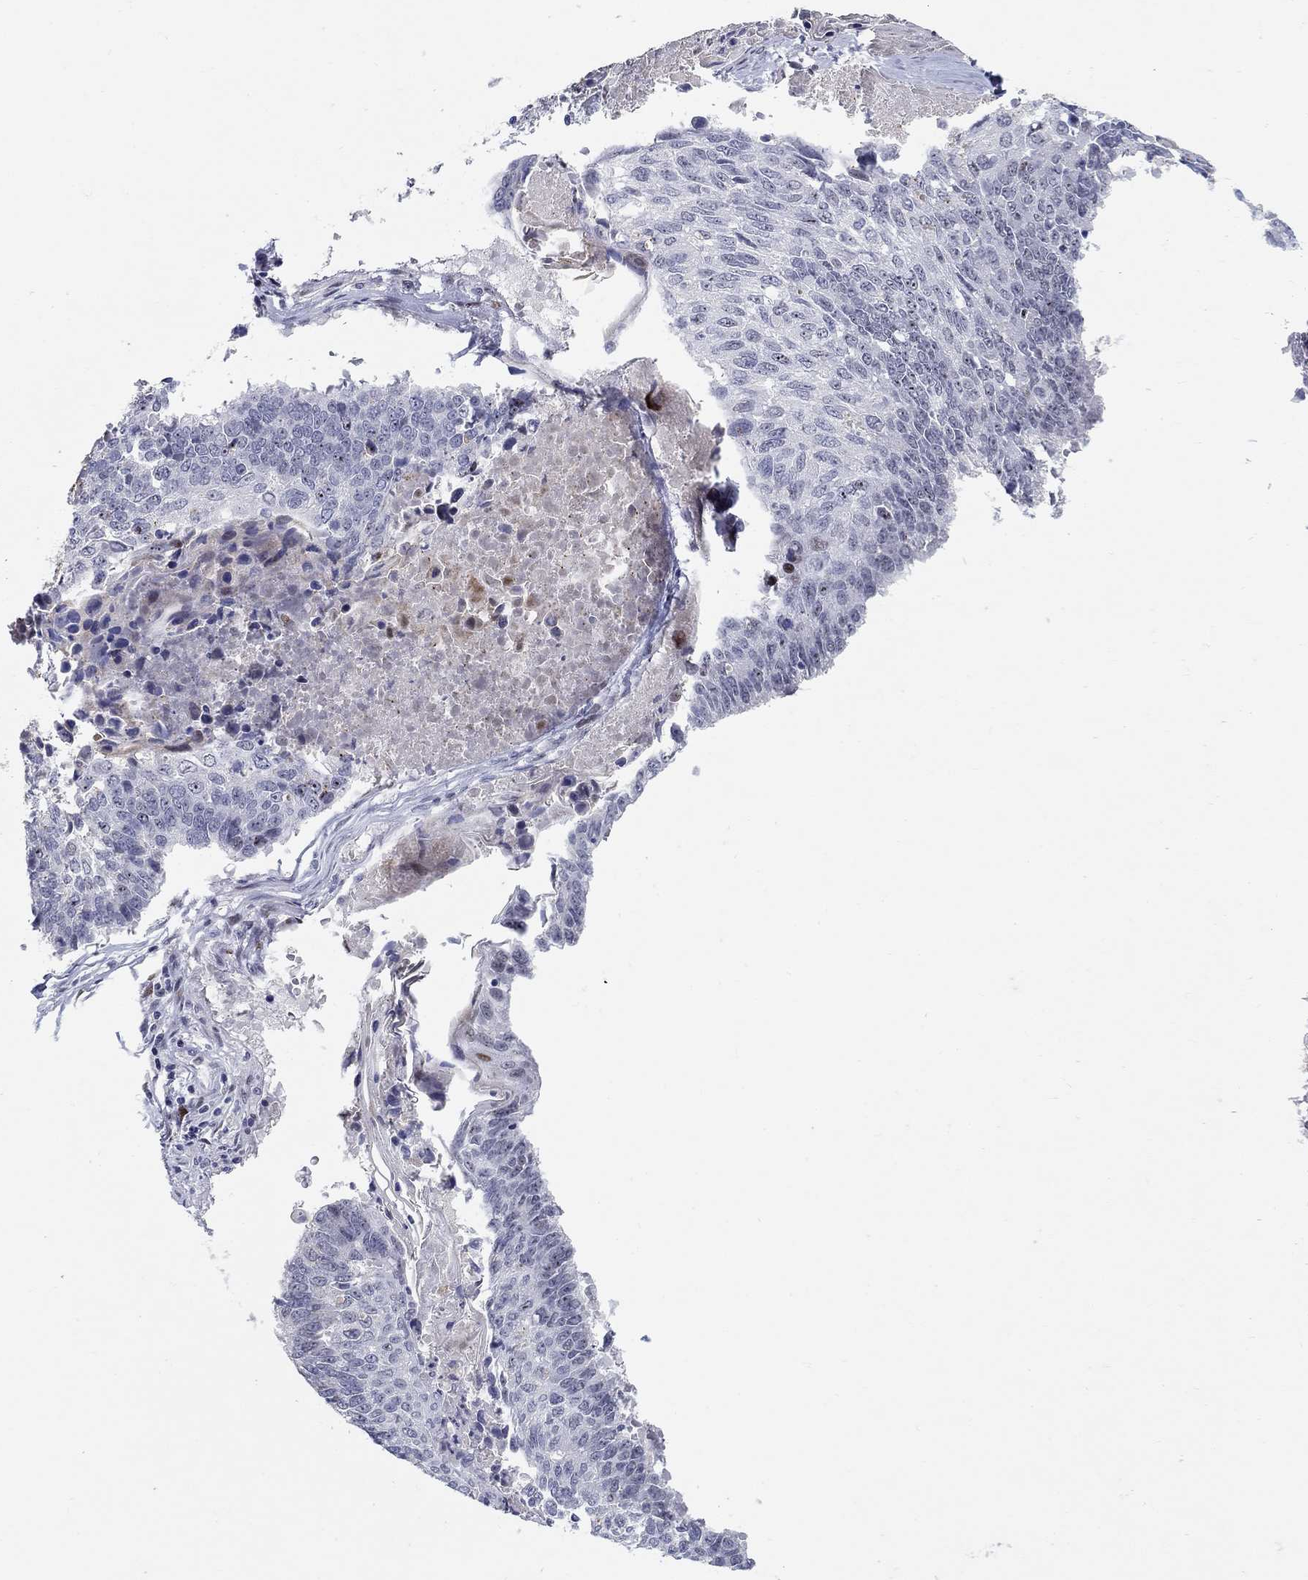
{"staining": {"intensity": "negative", "quantity": "none", "location": "none"}, "tissue": "lung cancer", "cell_type": "Tumor cells", "image_type": "cancer", "snomed": [{"axis": "morphology", "description": "Squamous cell carcinoma, NOS"}, {"axis": "topography", "description": "Lung"}], "caption": "A high-resolution photomicrograph shows IHC staining of squamous cell carcinoma (lung), which exhibits no significant positivity in tumor cells.", "gene": "RAPGEF5", "patient": {"sex": "male", "age": 73}}